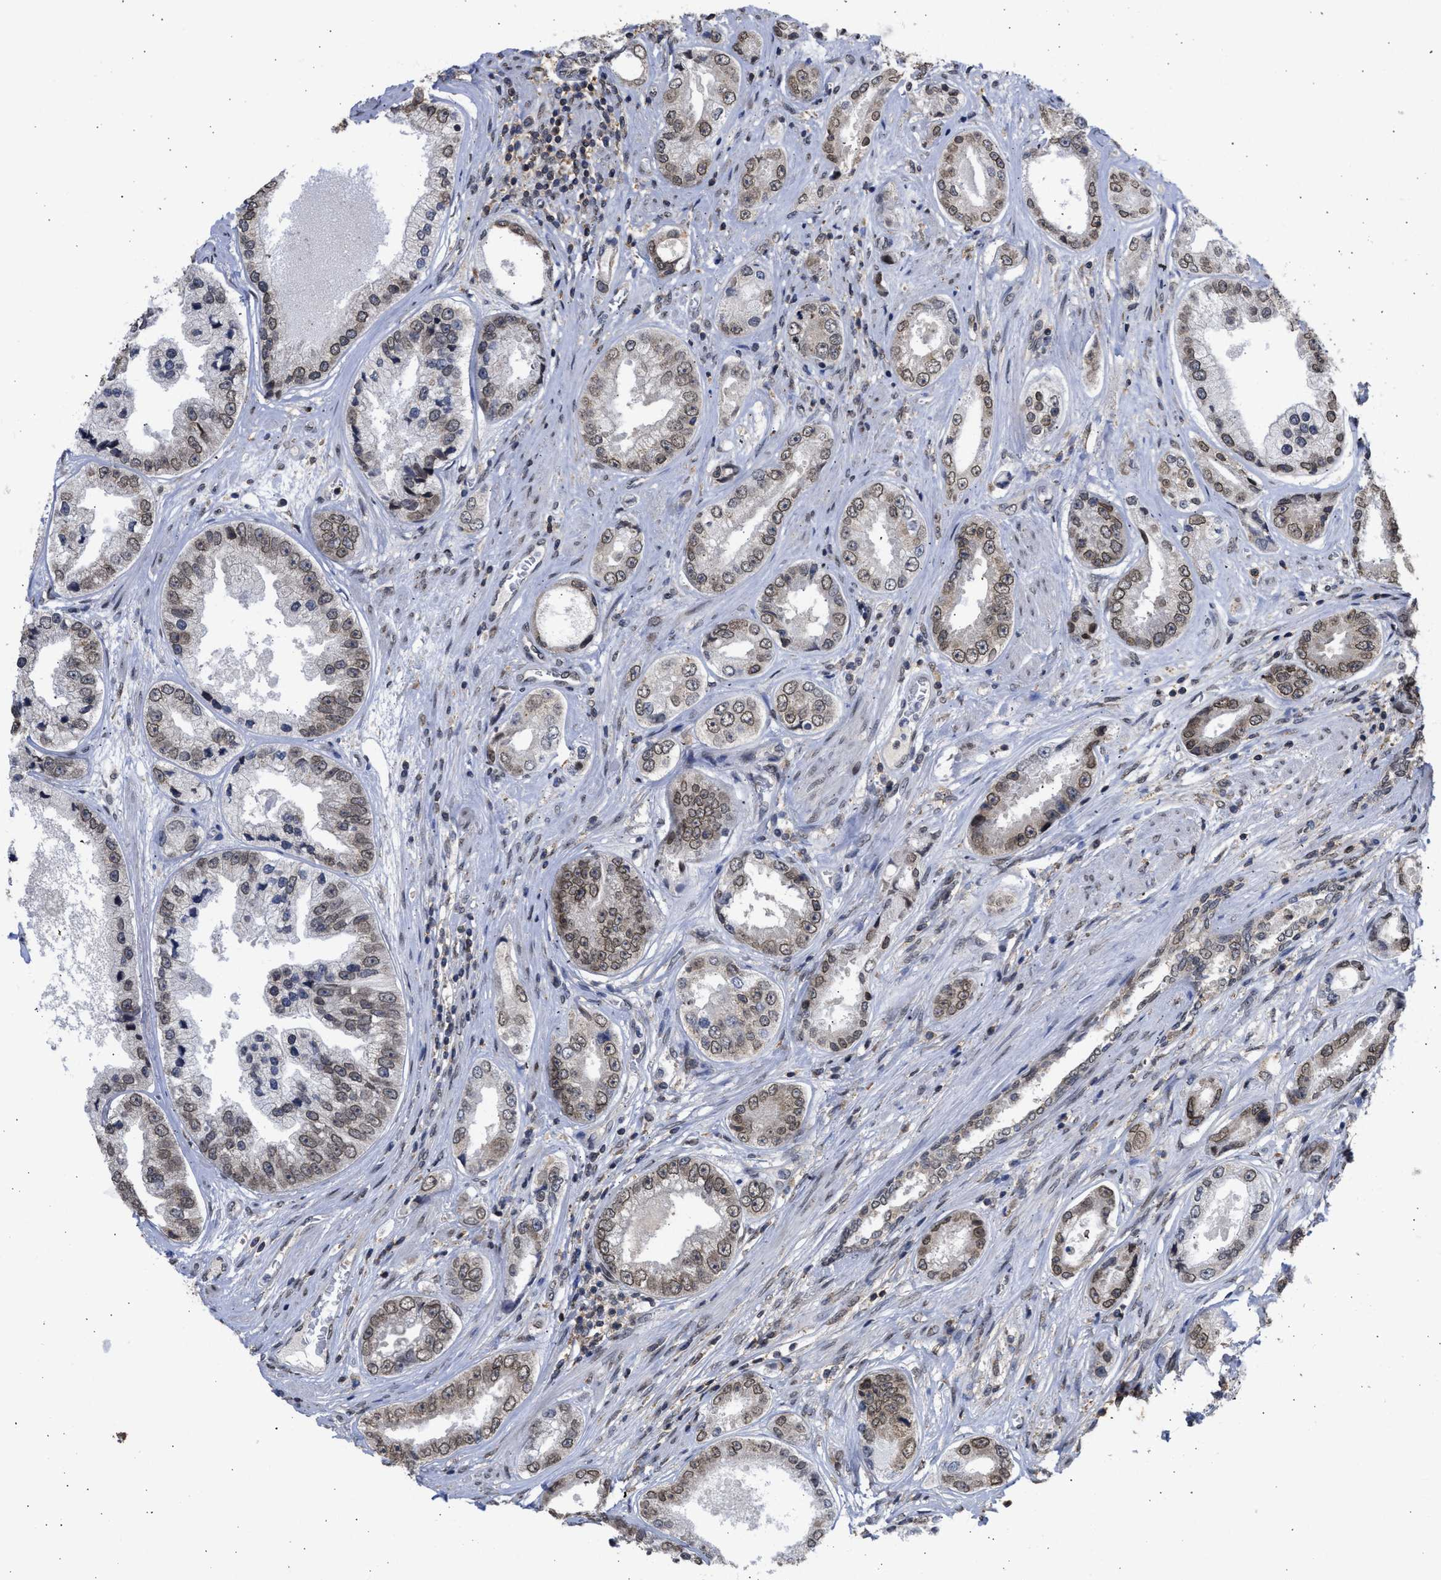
{"staining": {"intensity": "weak", "quantity": "25%-75%", "location": "cytoplasmic/membranous,nuclear"}, "tissue": "prostate cancer", "cell_type": "Tumor cells", "image_type": "cancer", "snomed": [{"axis": "morphology", "description": "Adenocarcinoma, High grade"}, {"axis": "topography", "description": "Prostate"}], "caption": "Tumor cells reveal weak cytoplasmic/membranous and nuclear positivity in approximately 25%-75% of cells in prostate cancer (adenocarcinoma (high-grade)). Immunohistochemistry (ihc) stains the protein in brown and the nuclei are stained blue.", "gene": "NUP35", "patient": {"sex": "male", "age": 61}}